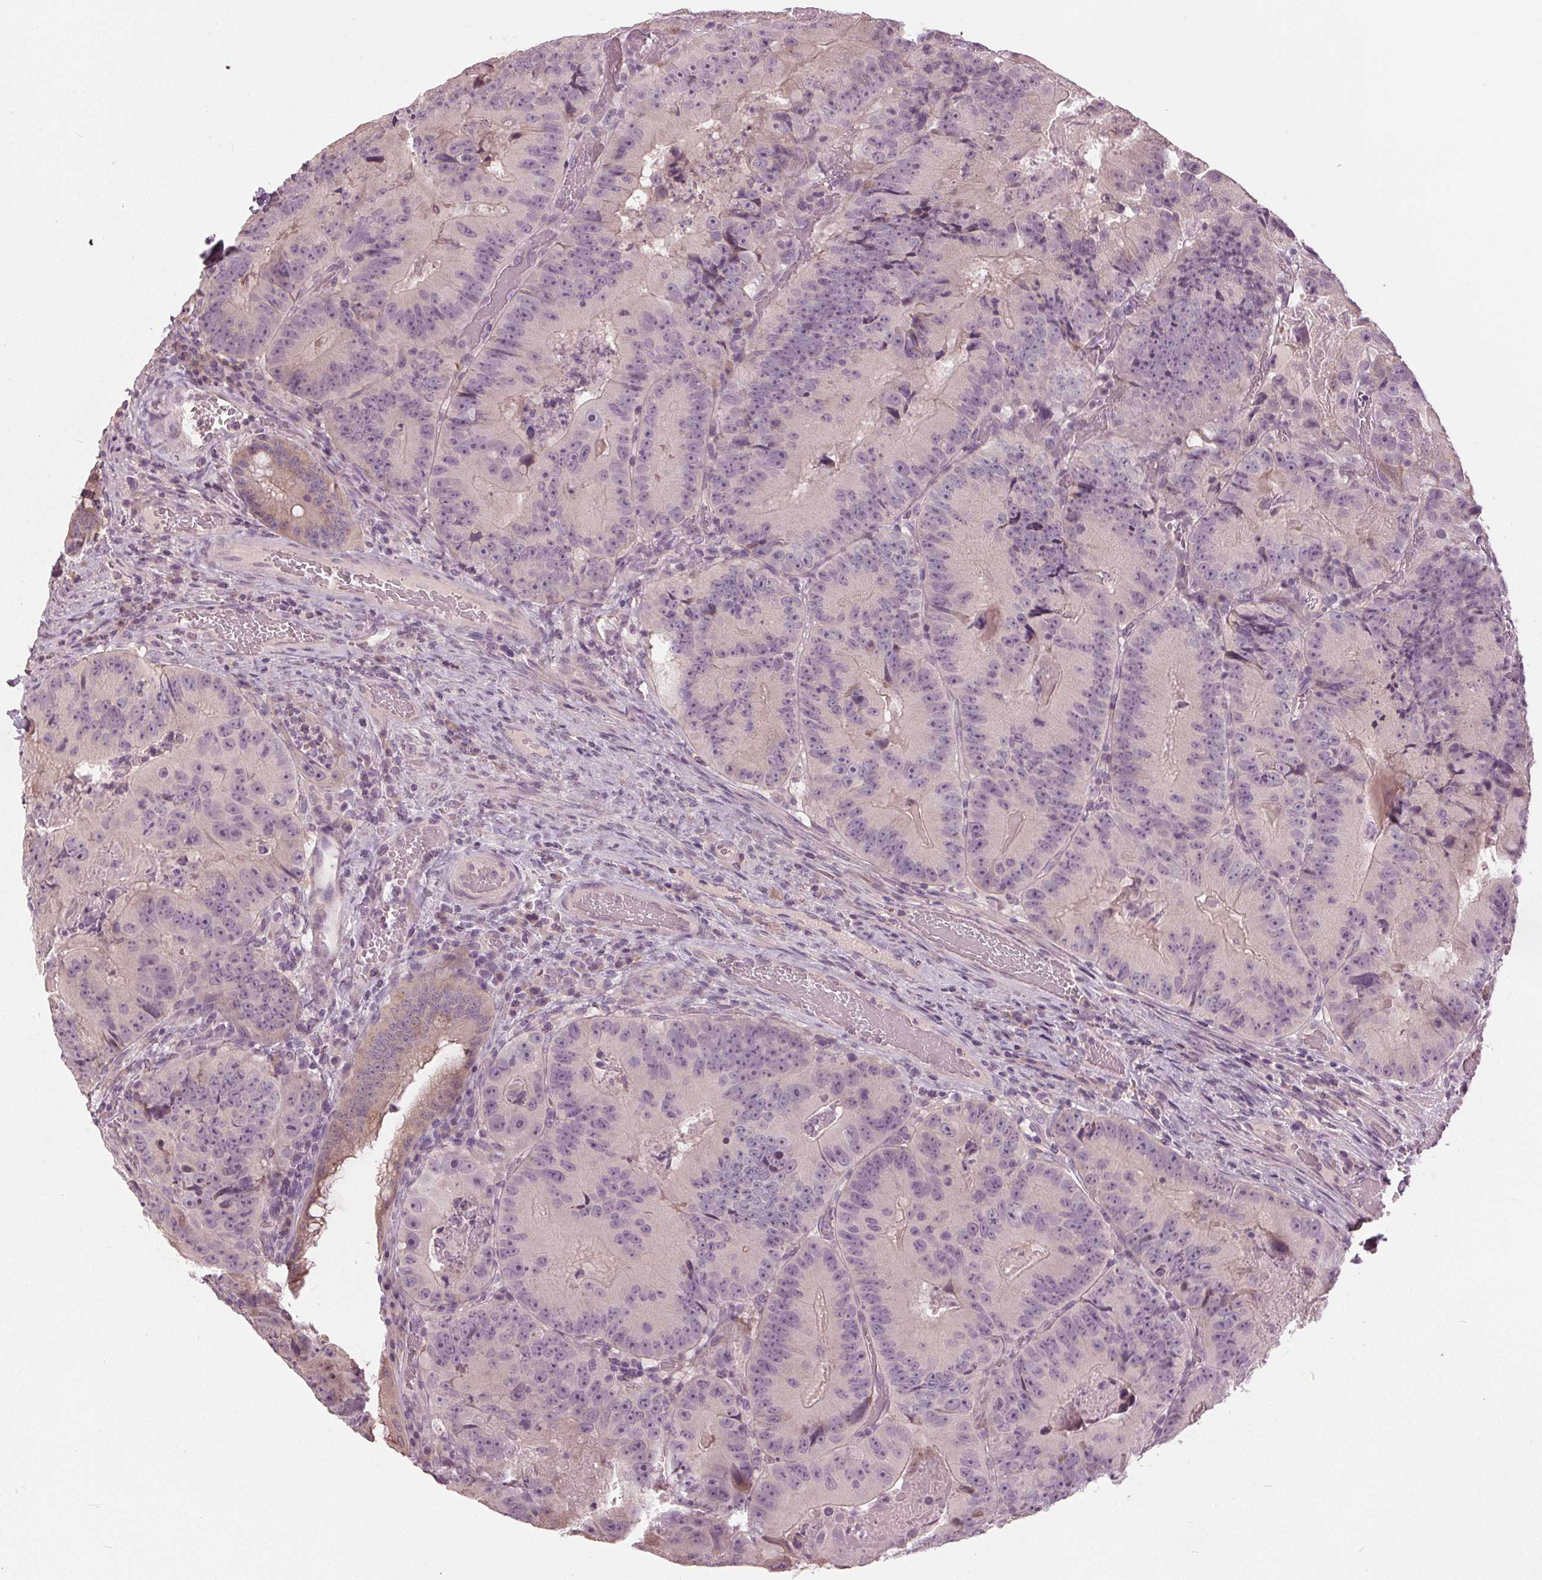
{"staining": {"intensity": "negative", "quantity": "none", "location": "none"}, "tissue": "colorectal cancer", "cell_type": "Tumor cells", "image_type": "cancer", "snomed": [{"axis": "morphology", "description": "Adenocarcinoma, NOS"}, {"axis": "topography", "description": "Colon"}], "caption": "There is no significant staining in tumor cells of colorectal cancer (adenocarcinoma).", "gene": "KLK13", "patient": {"sex": "female", "age": 86}}